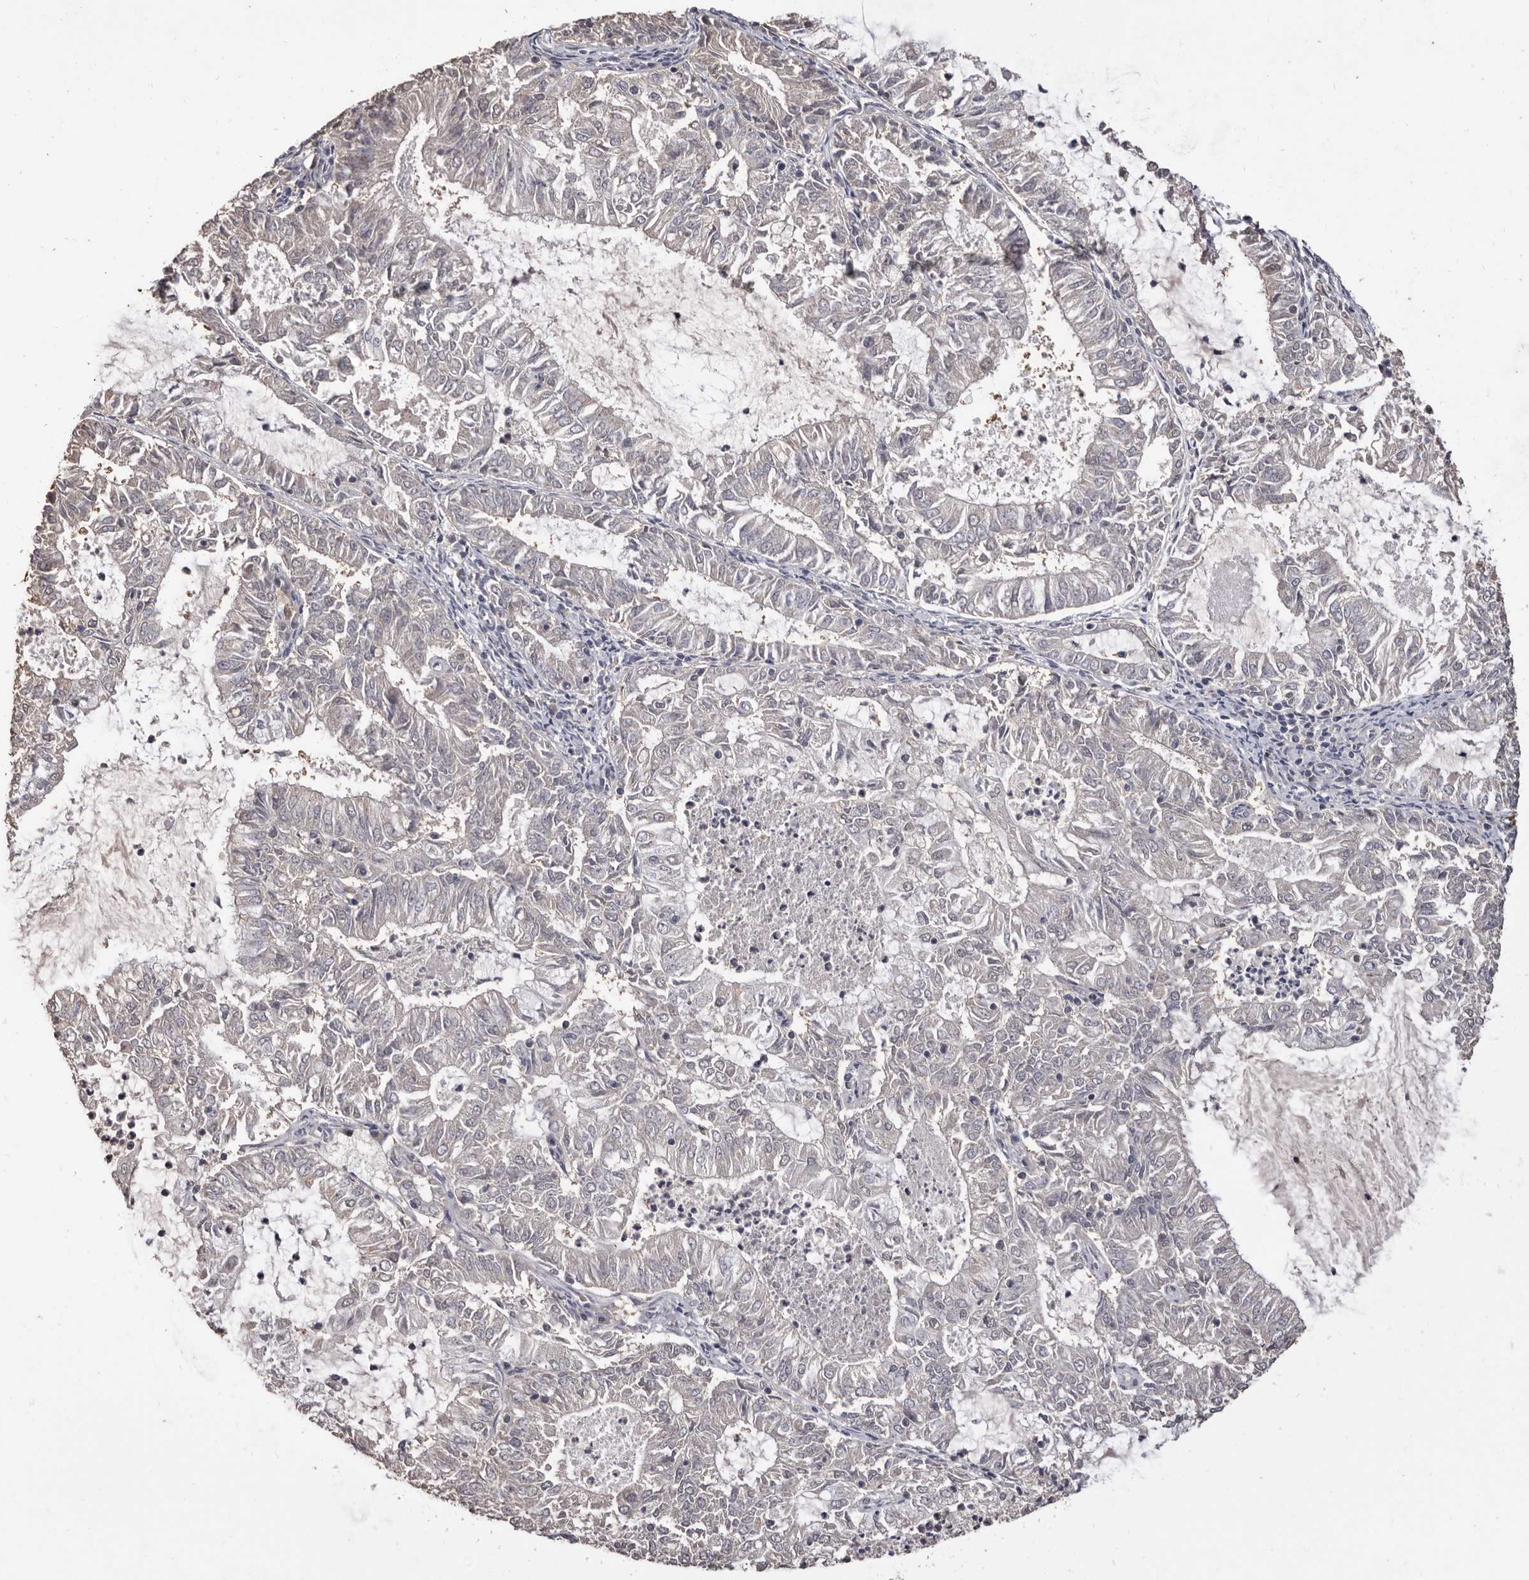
{"staining": {"intensity": "negative", "quantity": "none", "location": "none"}, "tissue": "endometrial cancer", "cell_type": "Tumor cells", "image_type": "cancer", "snomed": [{"axis": "morphology", "description": "Adenocarcinoma, NOS"}, {"axis": "topography", "description": "Endometrium"}], "caption": "An image of human endometrial cancer (adenocarcinoma) is negative for staining in tumor cells.", "gene": "INAVA", "patient": {"sex": "female", "age": 57}}